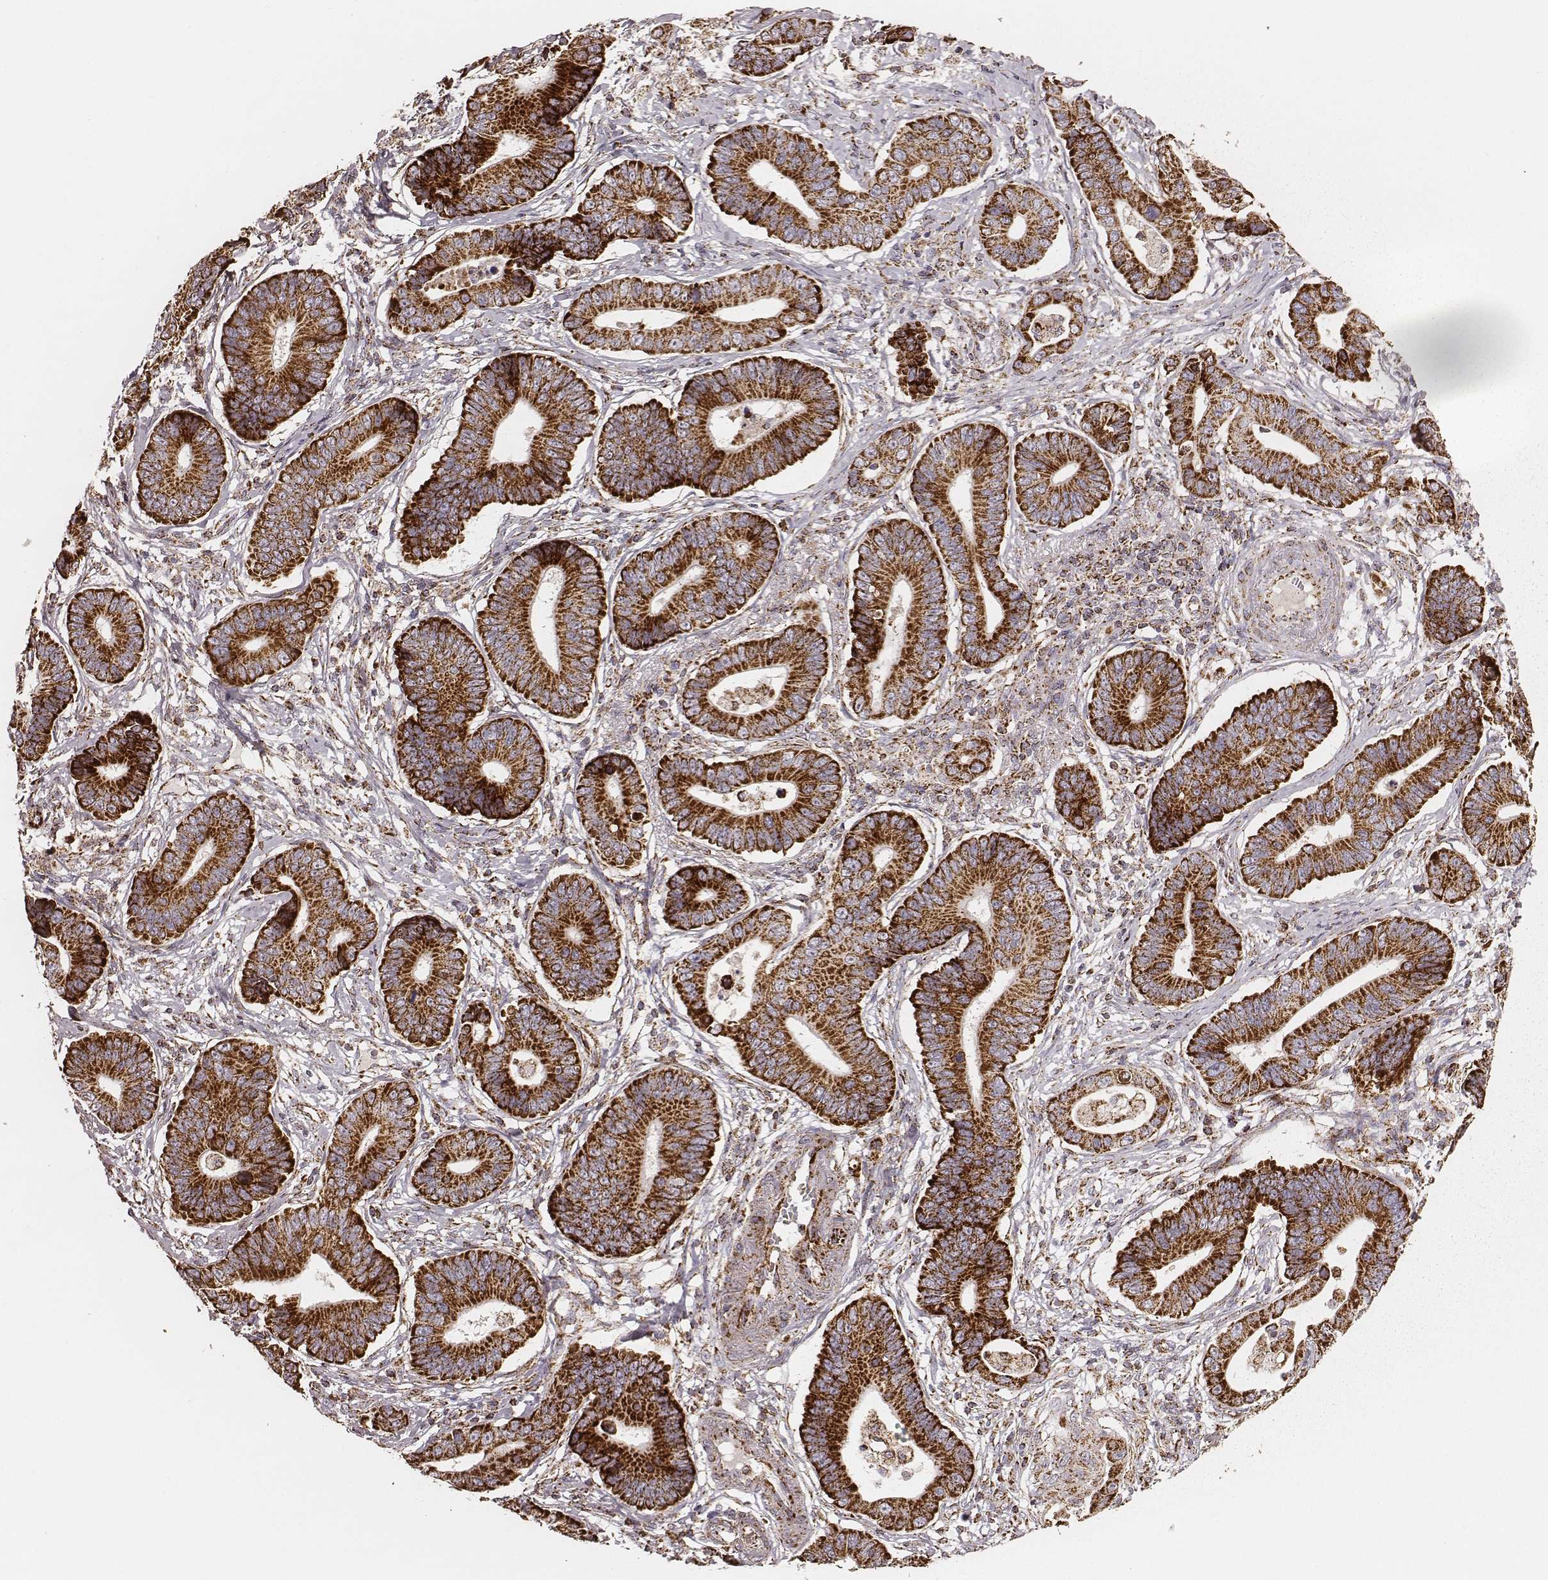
{"staining": {"intensity": "strong", "quantity": ">75%", "location": "cytoplasmic/membranous"}, "tissue": "stomach cancer", "cell_type": "Tumor cells", "image_type": "cancer", "snomed": [{"axis": "morphology", "description": "Adenocarcinoma, NOS"}, {"axis": "topography", "description": "Stomach"}], "caption": "Immunohistochemistry image of stomach cancer stained for a protein (brown), which displays high levels of strong cytoplasmic/membranous staining in approximately >75% of tumor cells.", "gene": "TUFM", "patient": {"sex": "male", "age": 84}}